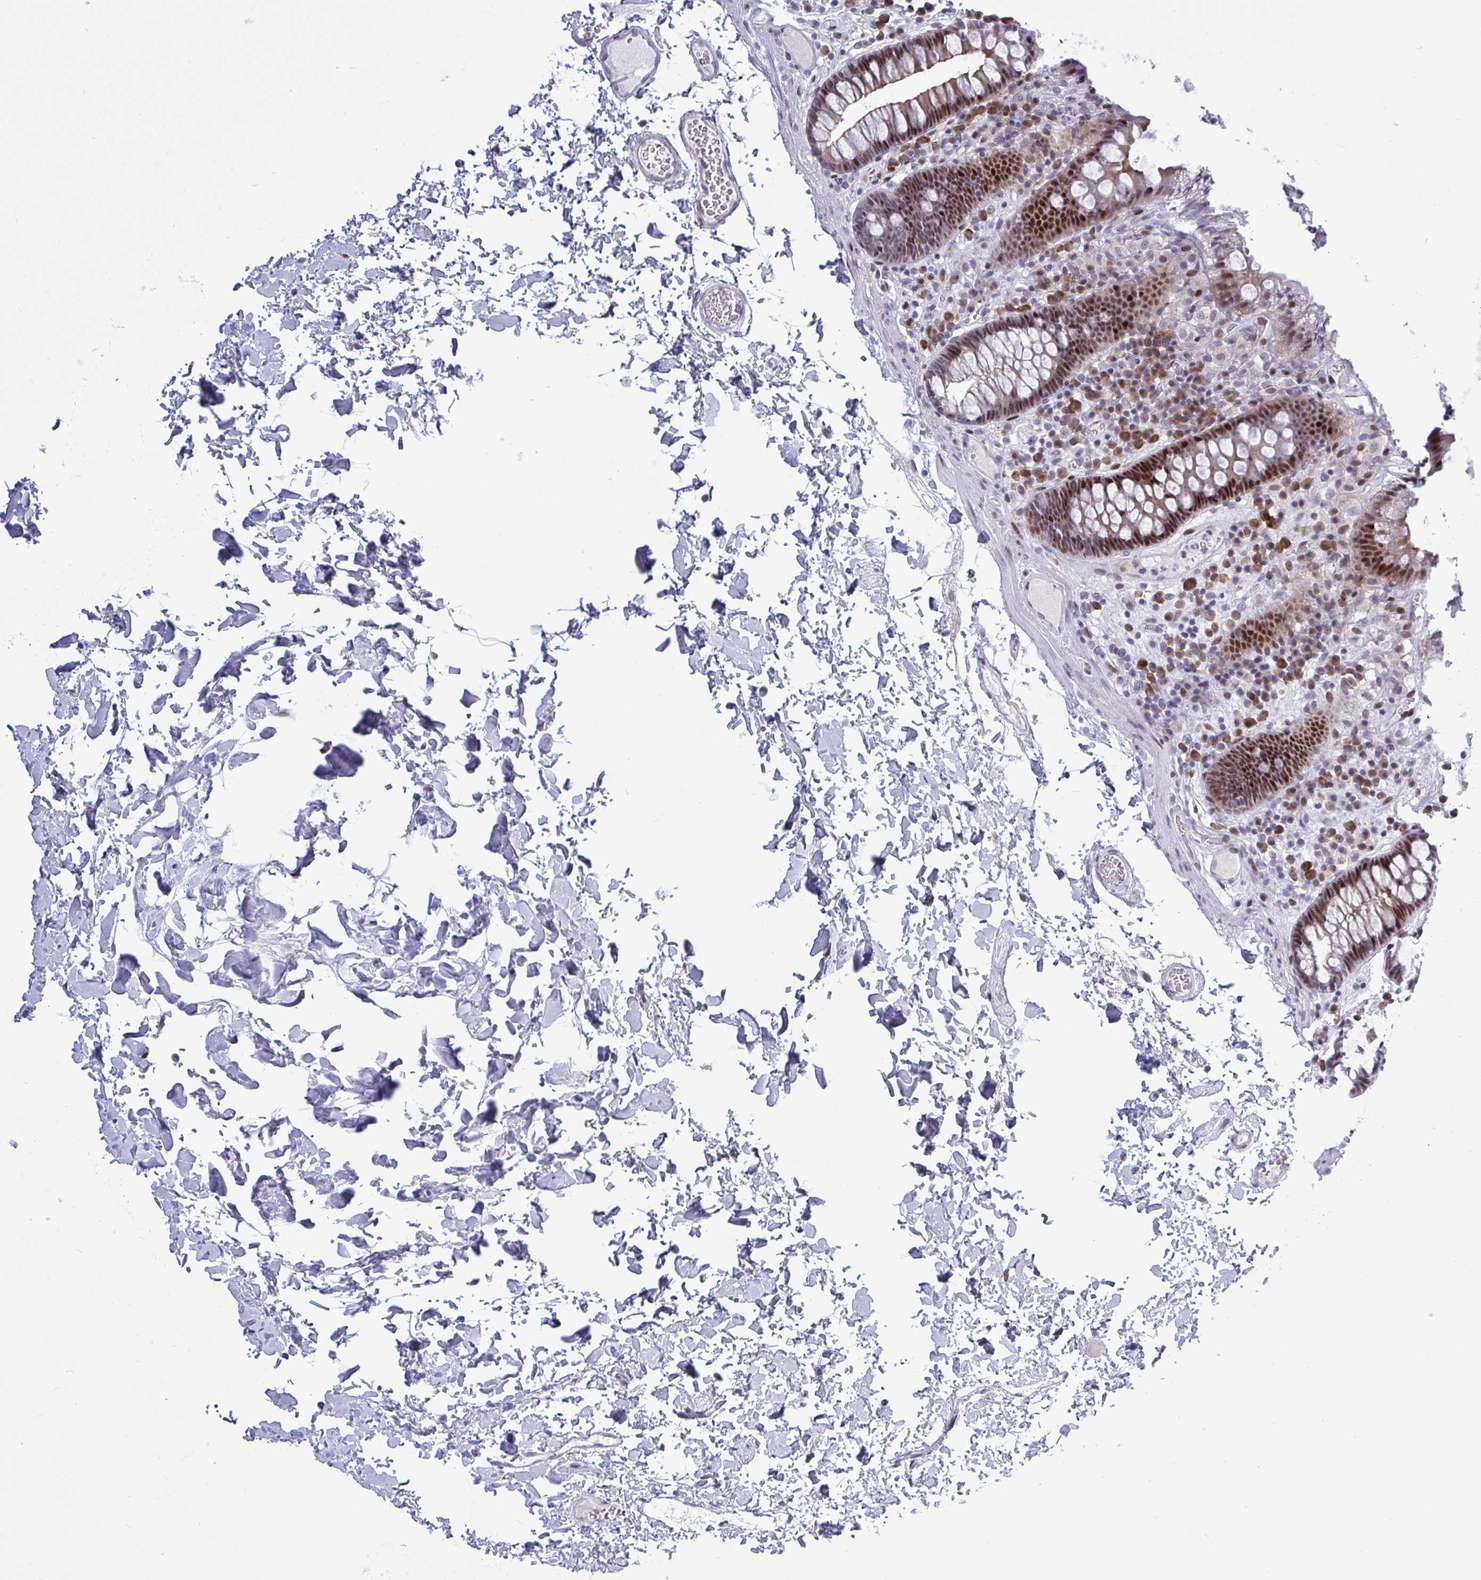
{"staining": {"intensity": "moderate", "quantity": "<25%", "location": "nuclear"}, "tissue": "colon", "cell_type": "Endothelial cells", "image_type": "normal", "snomed": [{"axis": "morphology", "description": "Normal tissue, NOS"}, {"axis": "topography", "description": "Colon"}, {"axis": "topography", "description": "Peripheral nerve tissue"}], "caption": "This histopathology image displays unremarkable colon stained with IHC to label a protein in brown. The nuclear of endothelial cells show moderate positivity for the protein. Nuclei are counter-stained blue.", "gene": "TAB1", "patient": {"sex": "male", "age": 84}}